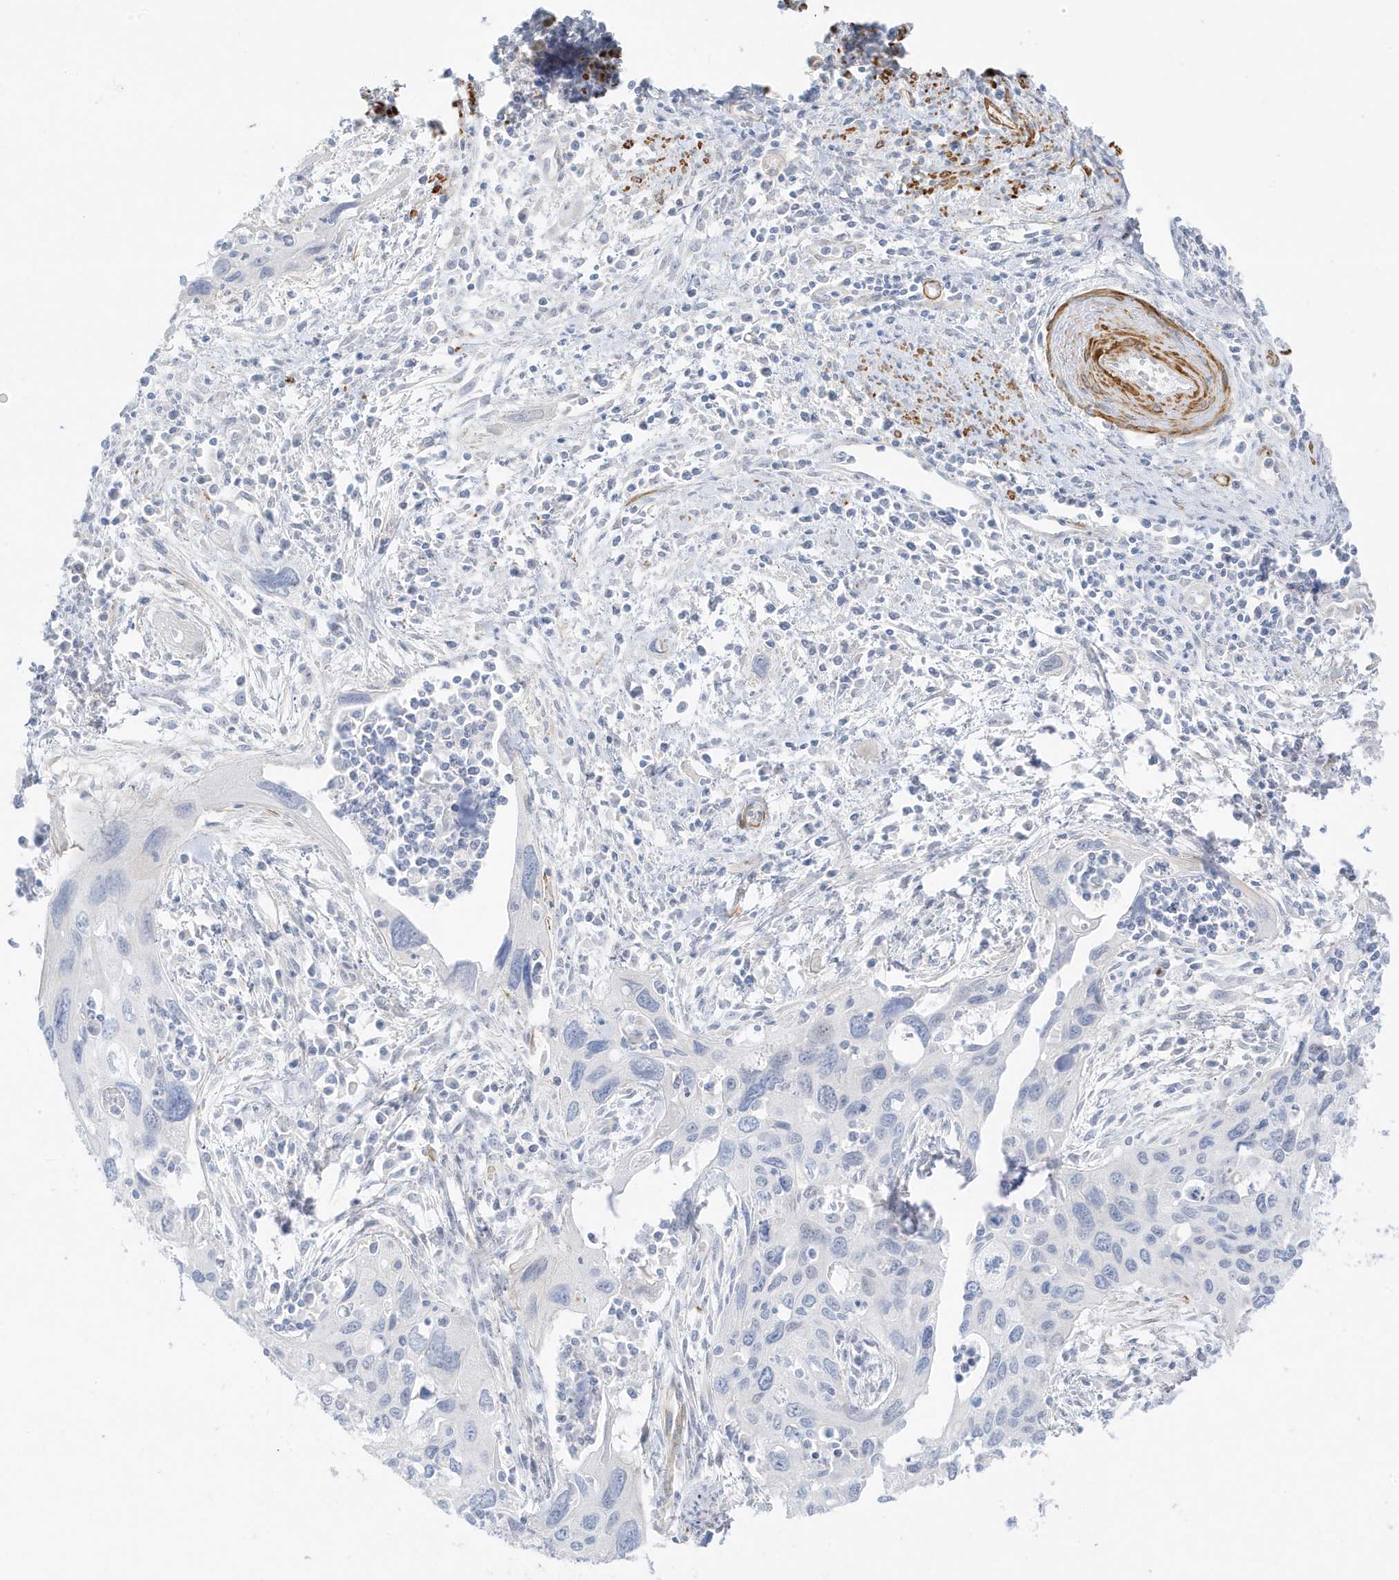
{"staining": {"intensity": "negative", "quantity": "none", "location": "none"}, "tissue": "cervical cancer", "cell_type": "Tumor cells", "image_type": "cancer", "snomed": [{"axis": "morphology", "description": "Squamous cell carcinoma, NOS"}, {"axis": "topography", "description": "Cervix"}], "caption": "High magnification brightfield microscopy of squamous cell carcinoma (cervical) stained with DAB (3,3'-diaminobenzidine) (brown) and counterstained with hematoxylin (blue): tumor cells show no significant expression.", "gene": "SLC22A13", "patient": {"sex": "female", "age": 55}}